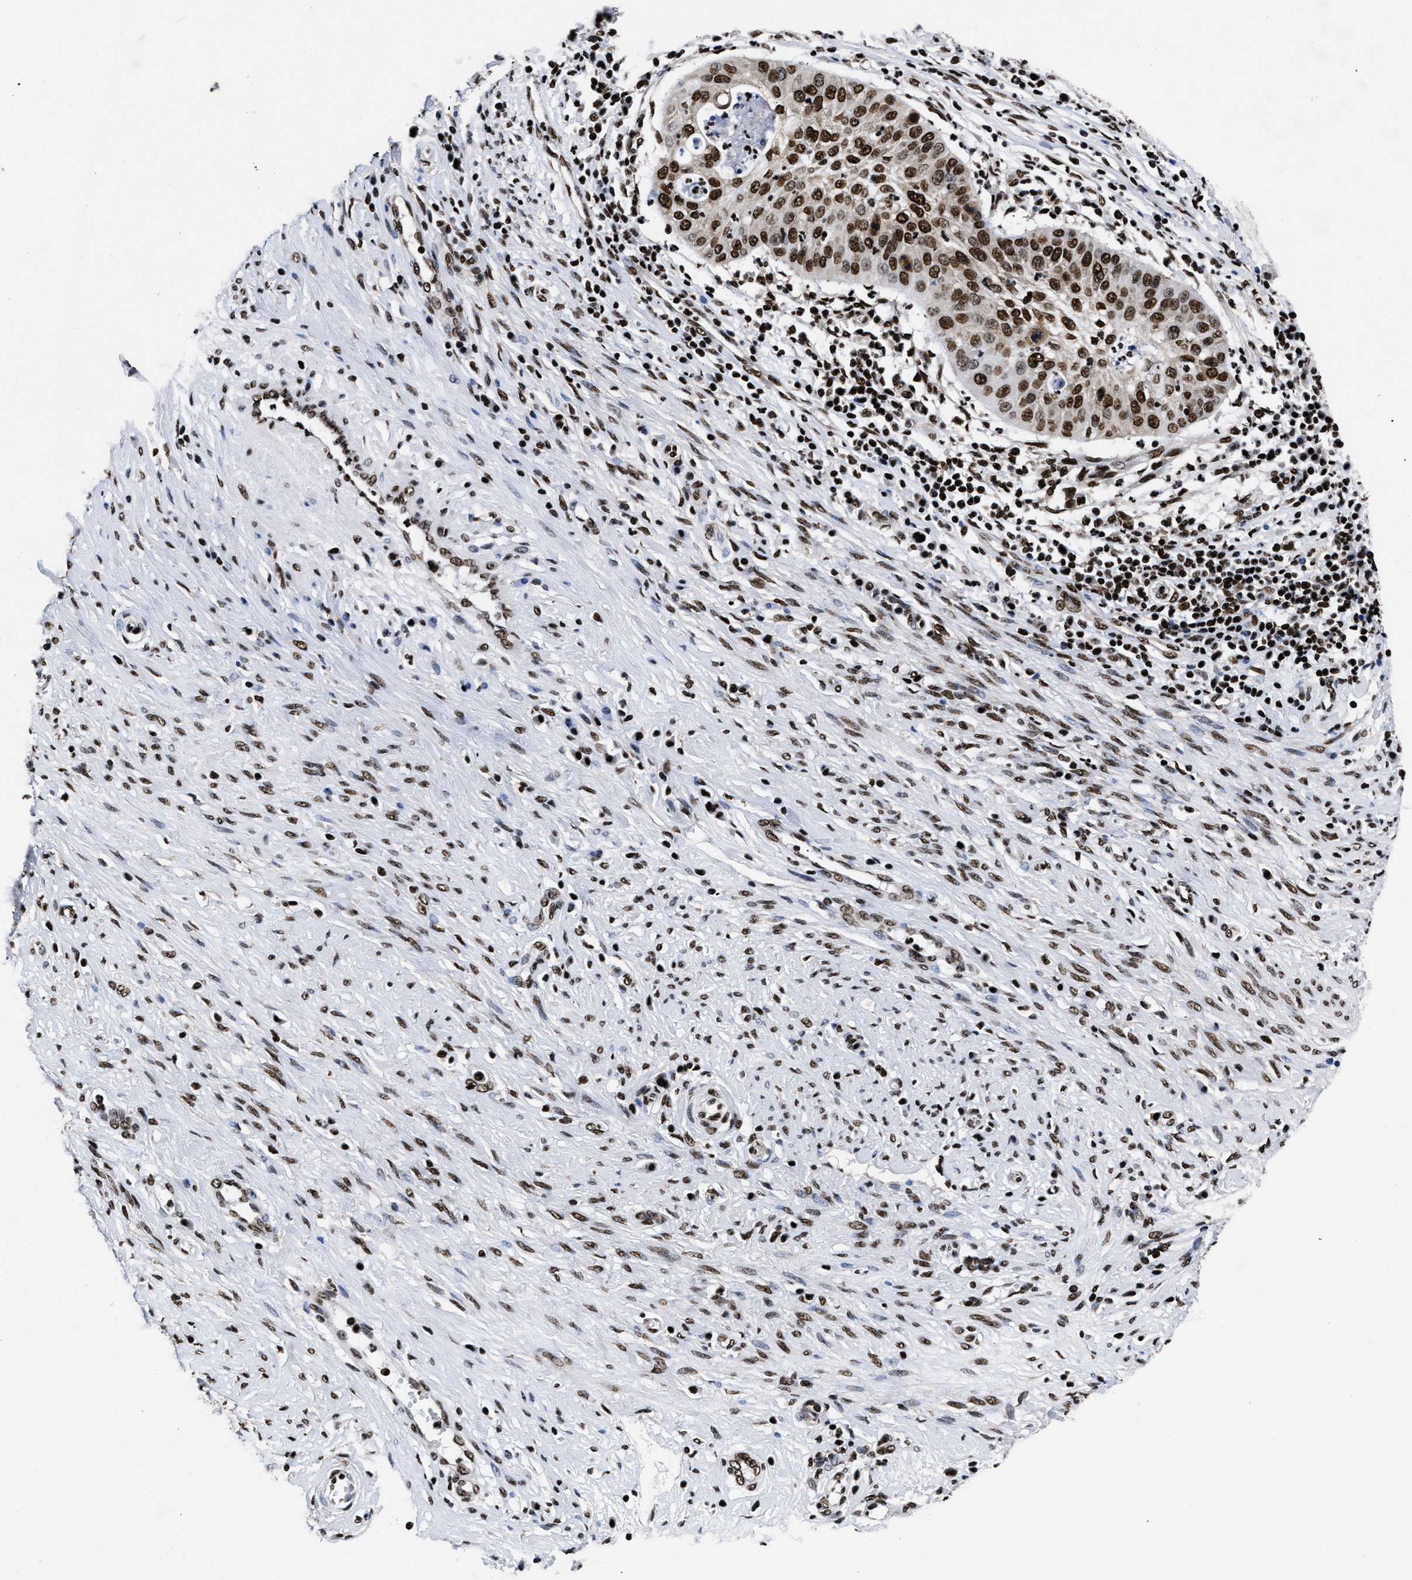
{"staining": {"intensity": "strong", "quantity": ">75%", "location": "nuclear"}, "tissue": "cervical cancer", "cell_type": "Tumor cells", "image_type": "cancer", "snomed": [{"axis": "morphology", "description": "Normal tissue, NOS"}, {"axis": "morphology", "description": "Squamous cell carcinoma, NOS"}, {"axis": "topography", "description": "Cervix"}], "caption": "Immunohistochemical staining of human cervical cancer (squamous cell carcinoma) exhibits high levels of strong nuclear expression in about >75% of tumor cells. (Stains: DAB in brown, nuclei in blue, Microscopy: brightfield microscopy at high magnification).", "gene": "CALHM3", "patient": {"sex": "female", "age": 39}}